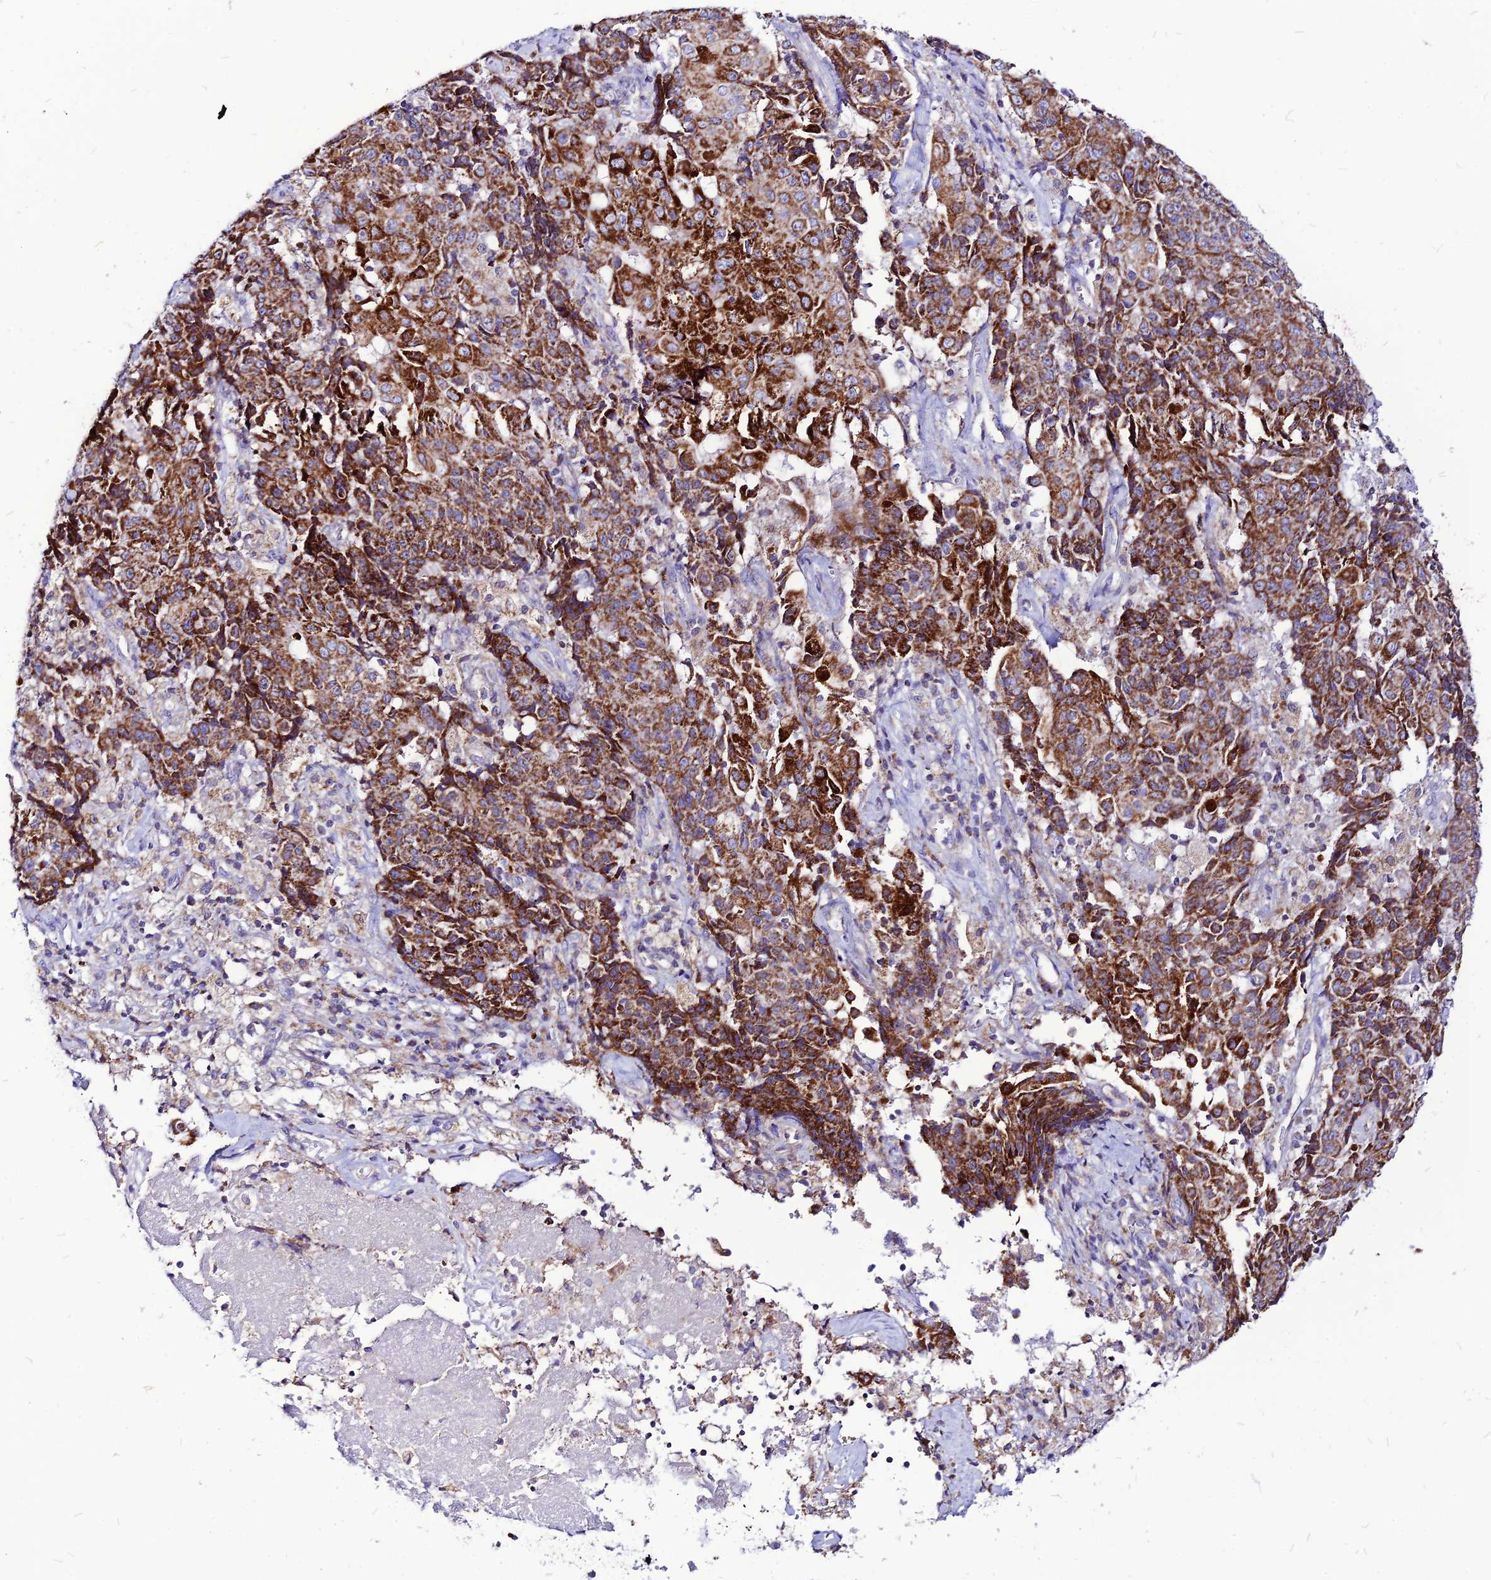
{"staining": {"intensity": "moderate", "quantity": ">75%", "location": "cytoplasmic/membranous"}, "tissue": "ovarian cancer", "cell_type": "Tumor cells", "image_type": "cancer", "snomed": [{"axis": "morphology", "description": "Carcinoma, endometroid"}, {"axis": "topography", "description": "Ovary"}], "caption": "Immunohistochemistry (IHC) photomicrograph of human ovarian endometroid carcinoma stained for a protein (brown), which displays medium levels of moderate cytoplasmic/membranous staining in about >75% of tumor cells.", "gene": "ECI1", "patient": {"sex": "female", "age": 42}}